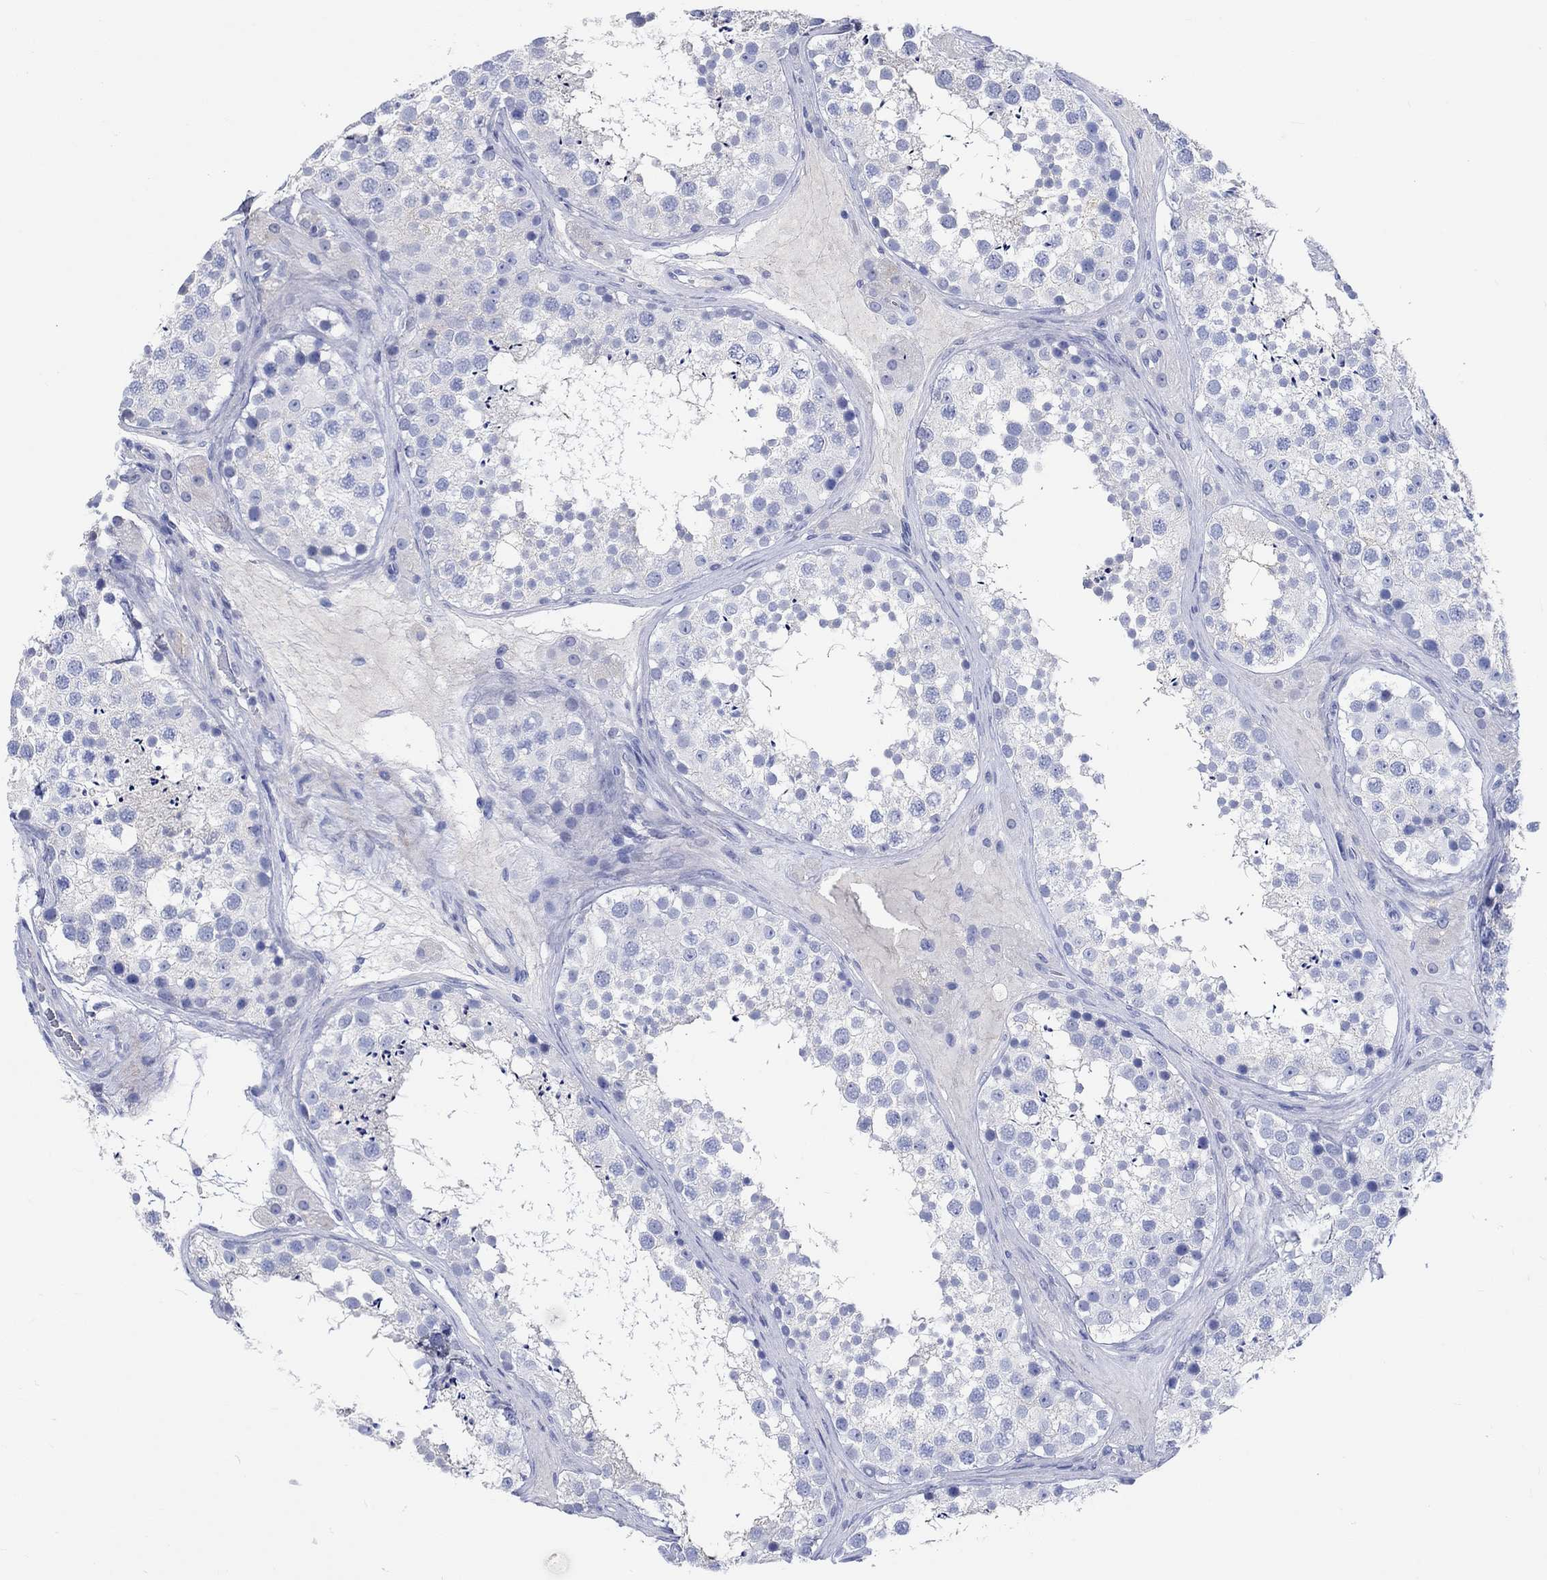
{"staining": {"intensity": "negative", "quantity": "none", "location": "none"}, "tissue": "testis", "cell_type": "Cells in seminiferous ducts", "image_type": "normal", "snomed": [{"axis": "morphology", "description": "Normal tissue, NOS"}, {"axis": "topography", "description": "Testis"}], "caption": "Cells in seminiferous ducts show no significant expression in unremarkable testis.", "gene": "SHISA4", "patient": {"sex": "male", "age": 41}}